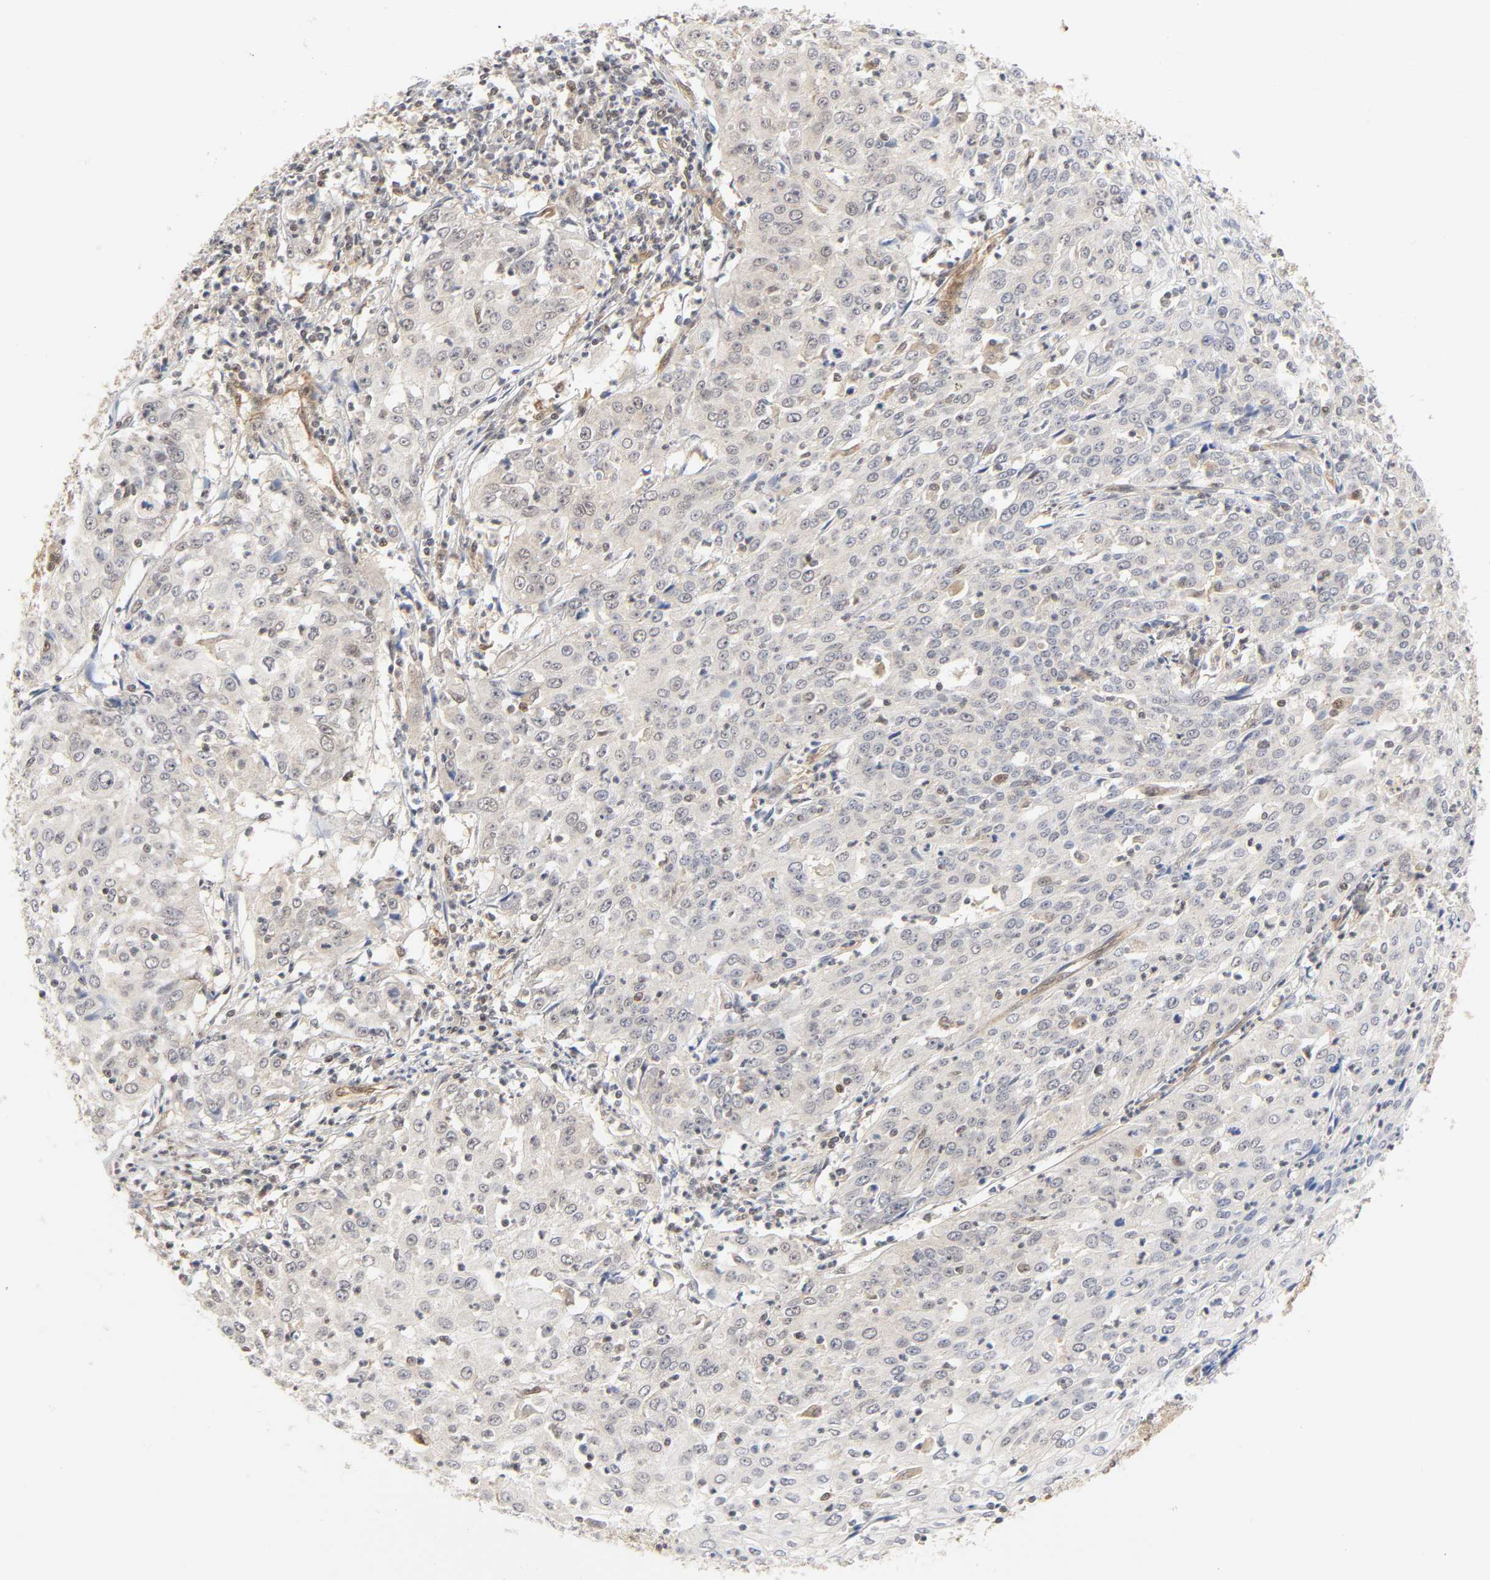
{"staining": {"intensity": "negative", "quantity": "none", "location": "none"}, "tissue": "cervical cancer", "cell_type": "Tumor cells", "image_type": "cancer", "snomed": [{"axis": "morphology", "description": "Squamous cell carcinoma, NOS"}, {"axis": "topography", "description": "Cervix"}], "caption": "Human cervical cancer (squamous cell carcinoma) stained for a protein using IHC exhibits no expression in tumor cells.", "gene": "CDC37", "patient": {"sex": "female", "age": 39}}